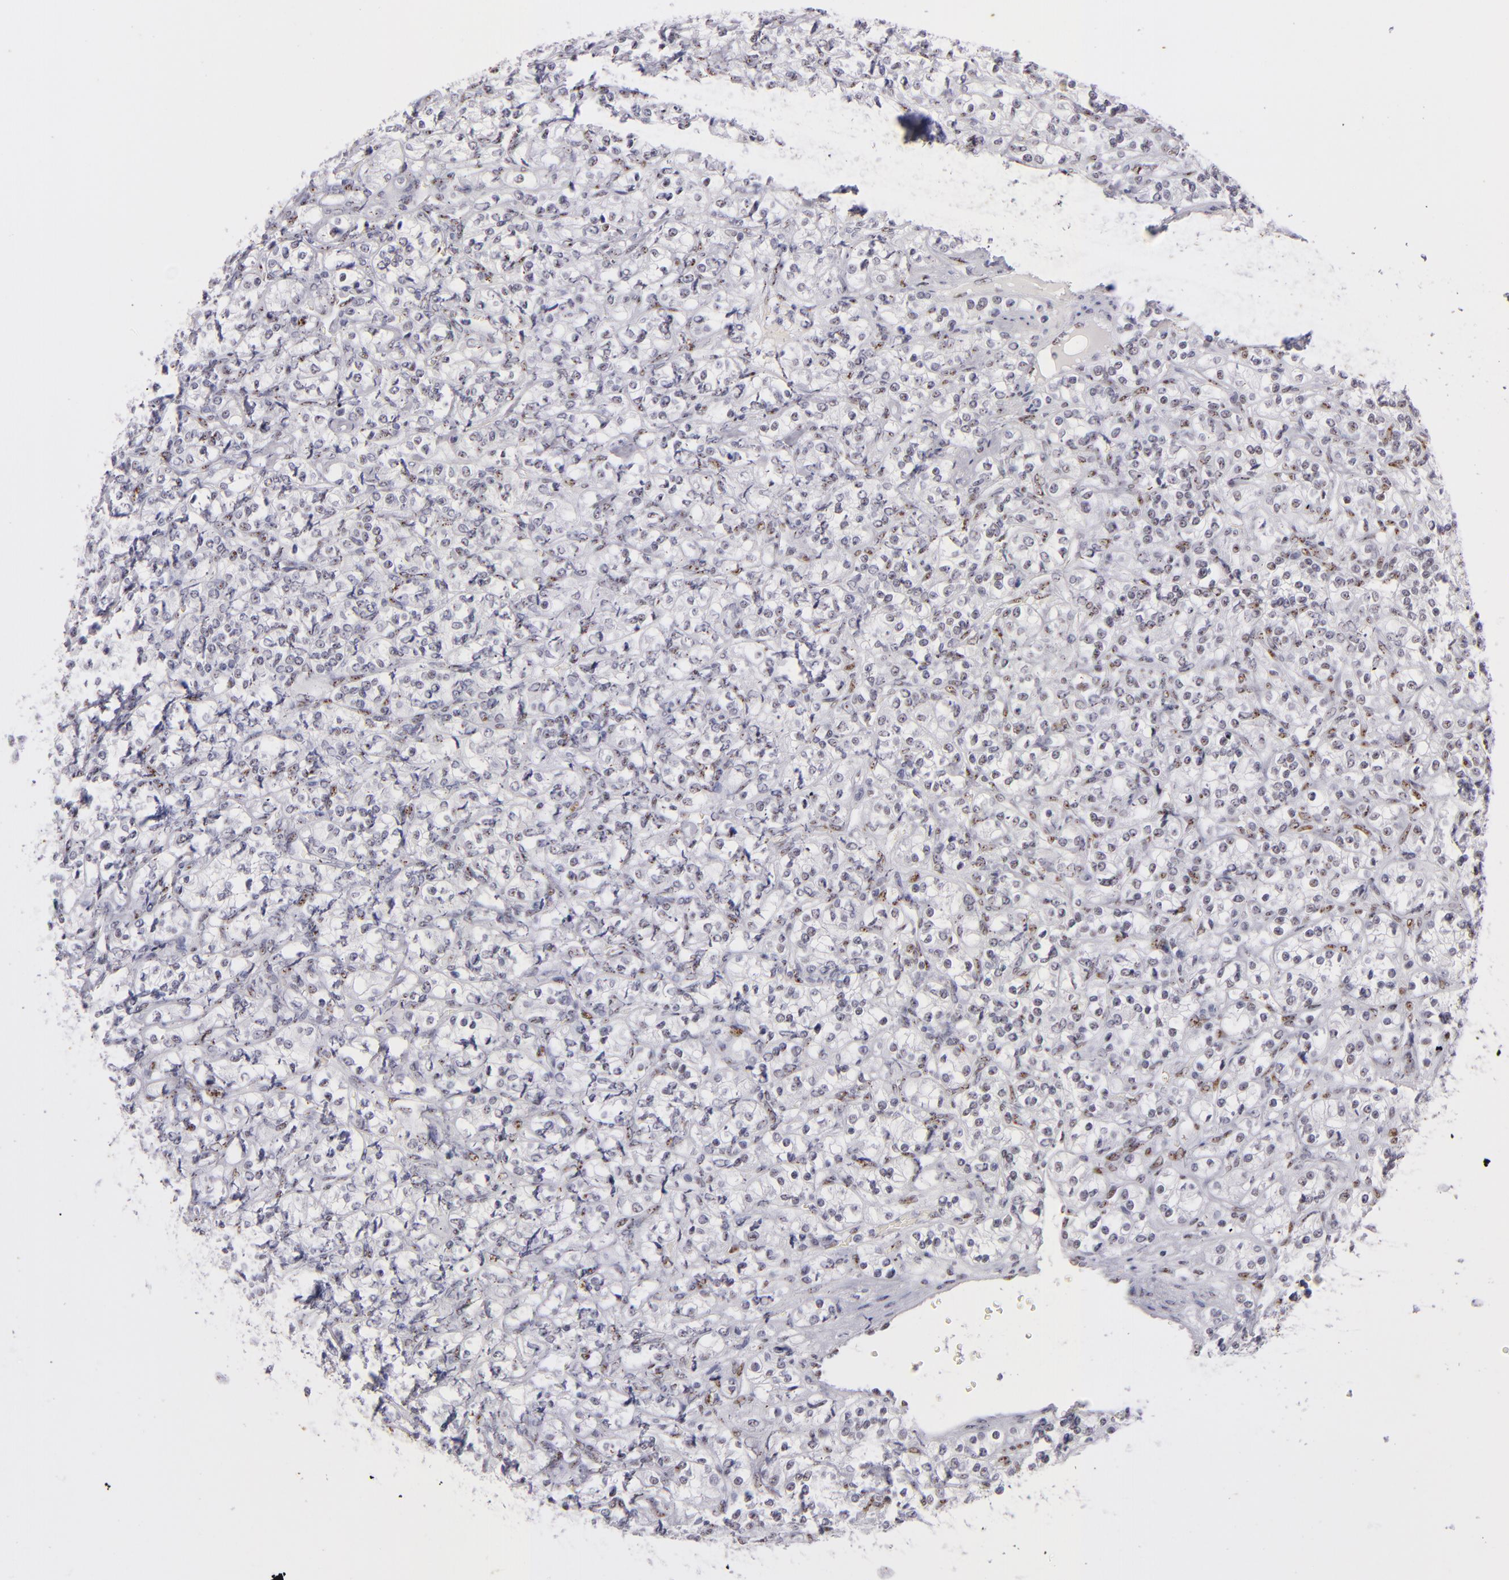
{"staining": {"intensity": "weak", "quantity": "<25%", "location": "nuclear"}, "tissue": "renal cancer", "cell_type": "Tumor cells", "image_type": "cancer", "snomed": [{"axis": "morphology", "description": "Adenocarcinoma, NOS"}, {"axis": "topography", "description": "Kidney"}], "caption": "High magnification brightfield microscopy of adenocarcinoma (renal) stained with DAB (3,3'-diaminobenzidine) (brown) and counterstained with hematoxylin (blue): tumor cells show no significant staining.", "gene": "TOP3A", "patient": {"sex": "male", "age": 77}}